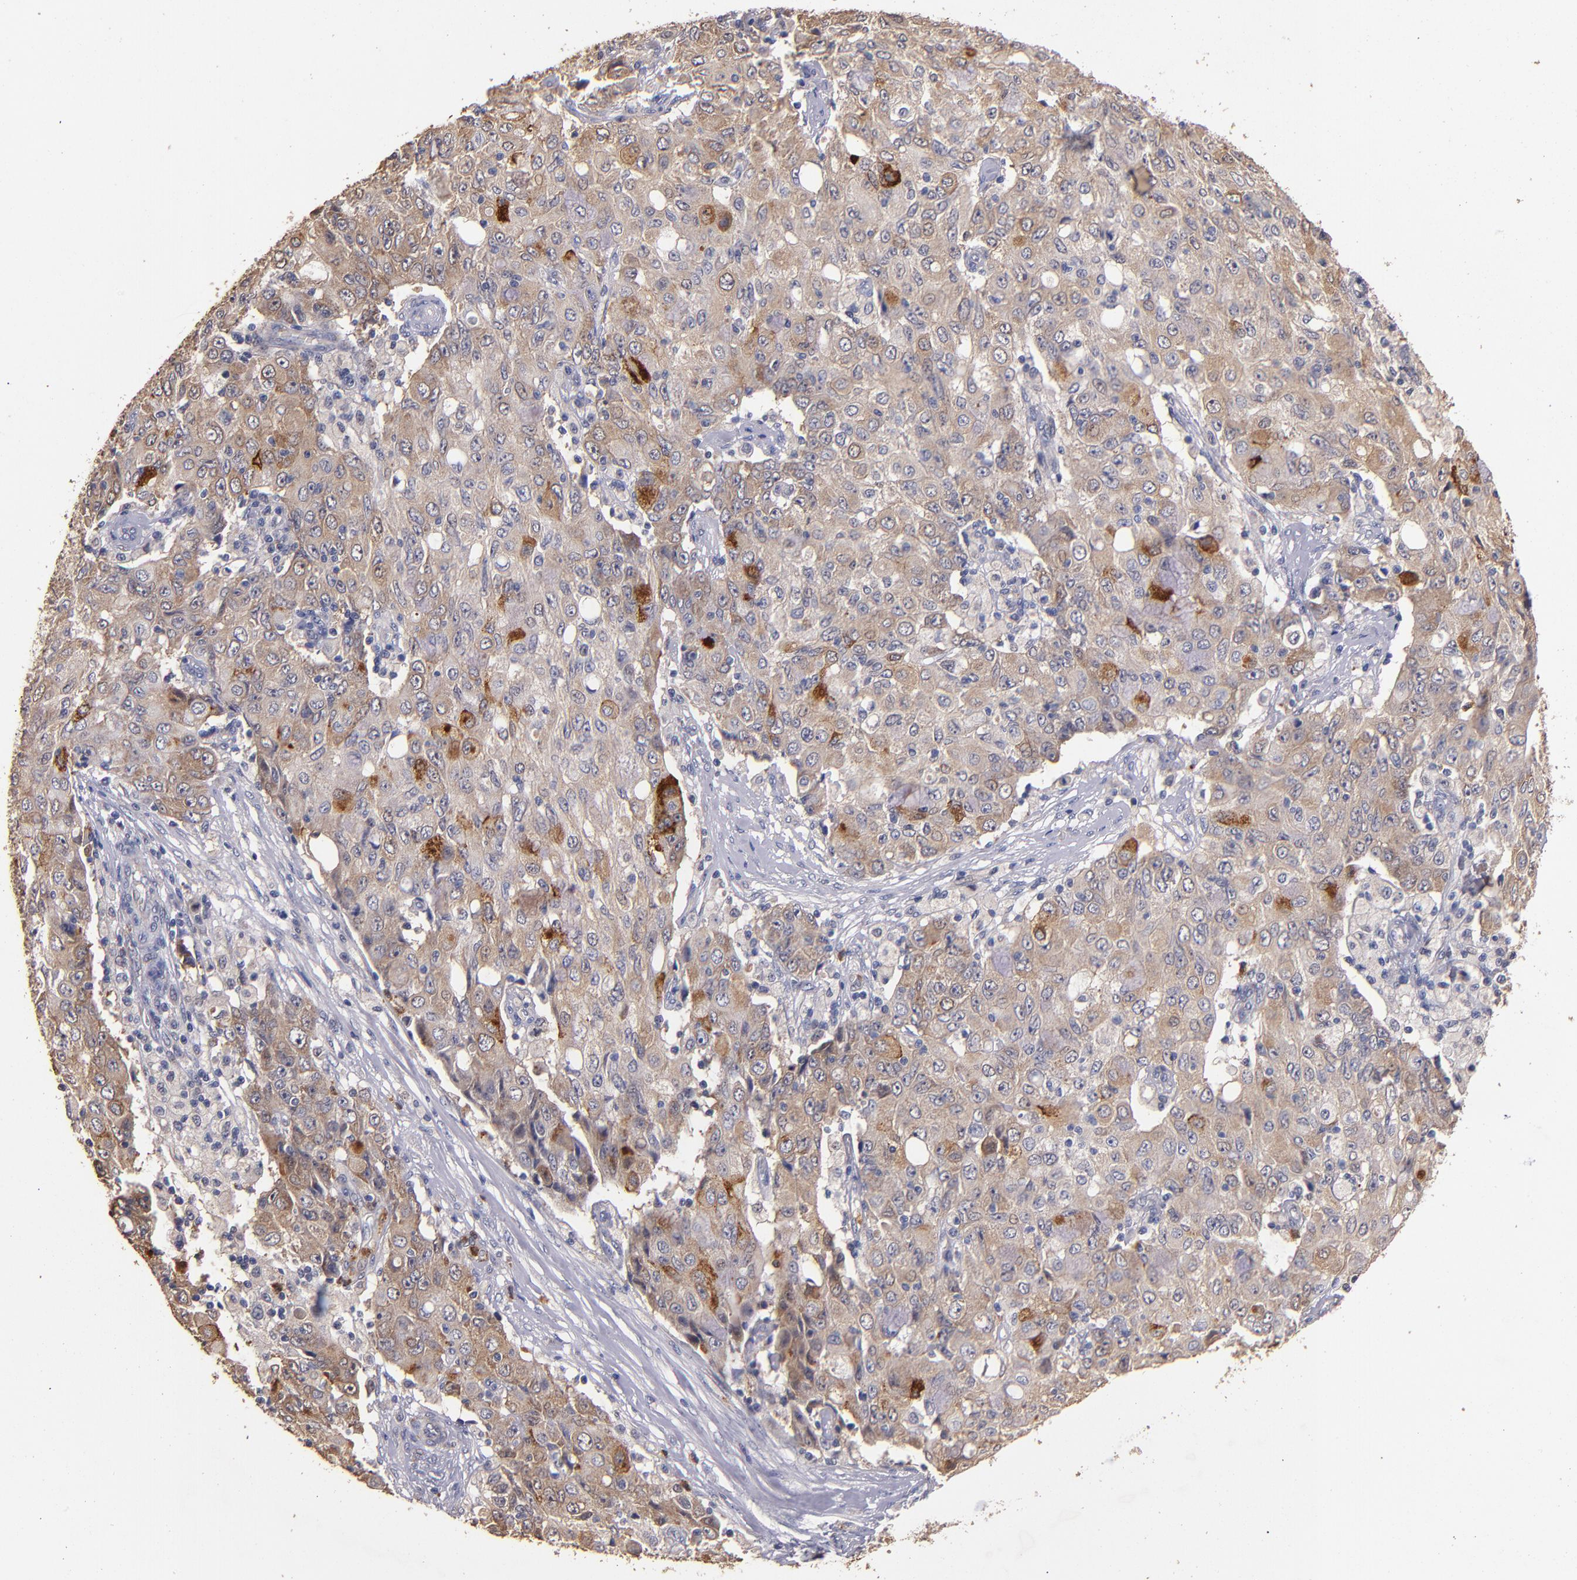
{"staining": {"intensity": "moderate", "quantity": ">75%", "location": "cytoplasmic/membranous"}, "tissue": "ovarian cancer", "cell_type": "Tumor cells", "image_type": "cancer", "snomed": [{"axis": "morphology", "description": "Carcinoma, endometroid"}, {"axis": "topography", "description": "Ovary"}], "caption": "Ovarian endometroid carcinoma stained for a protein shows moderate cytoplasmic/membranous positivity in tumor cells.", "gene": "TTLL12", "patient": {"sex": "female", "age": 42}}